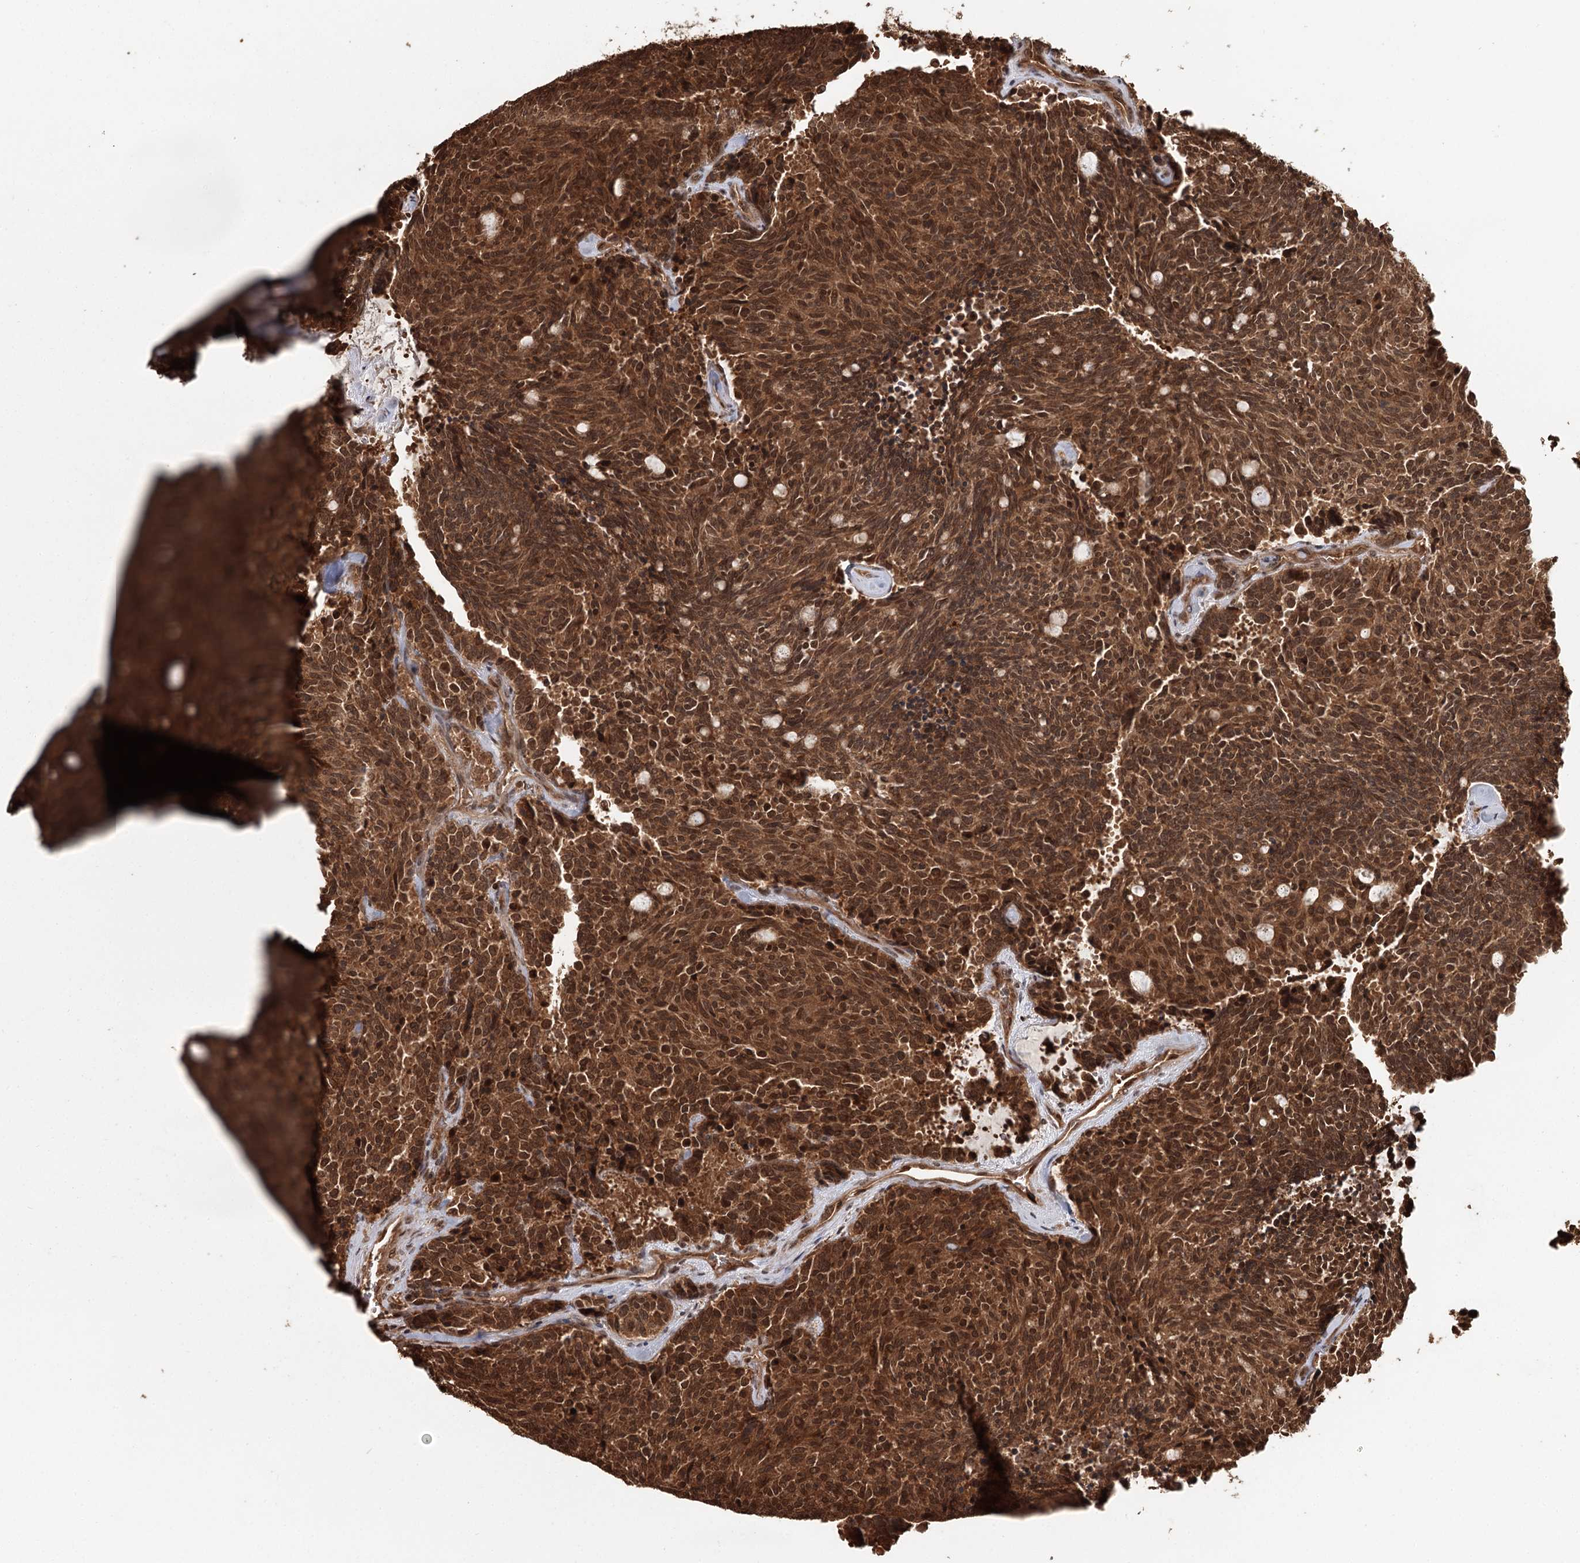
{"staining": {"intensity": "strong", "quantity": ">75%", "location": "cytoplasmic/membranous,nuclear"}, "tissue": "carcinoid", "cell_type": "Tumor cells", "image_type": "cancer", "snomed": [{"axis": "morphology", "description": "Carcinoid, malignant, NOS"}, {"axis": "topography", "description": "Pancreas"}], "caption": "This is an image of immunohistochemistry (IHC) staining of carcinoid, which shows strong expression in the cytoplasmic/membranous and nuclear of tumor cells.", "gene": "N6AMT1", "patient": {"sex": "female", "age": 54}}